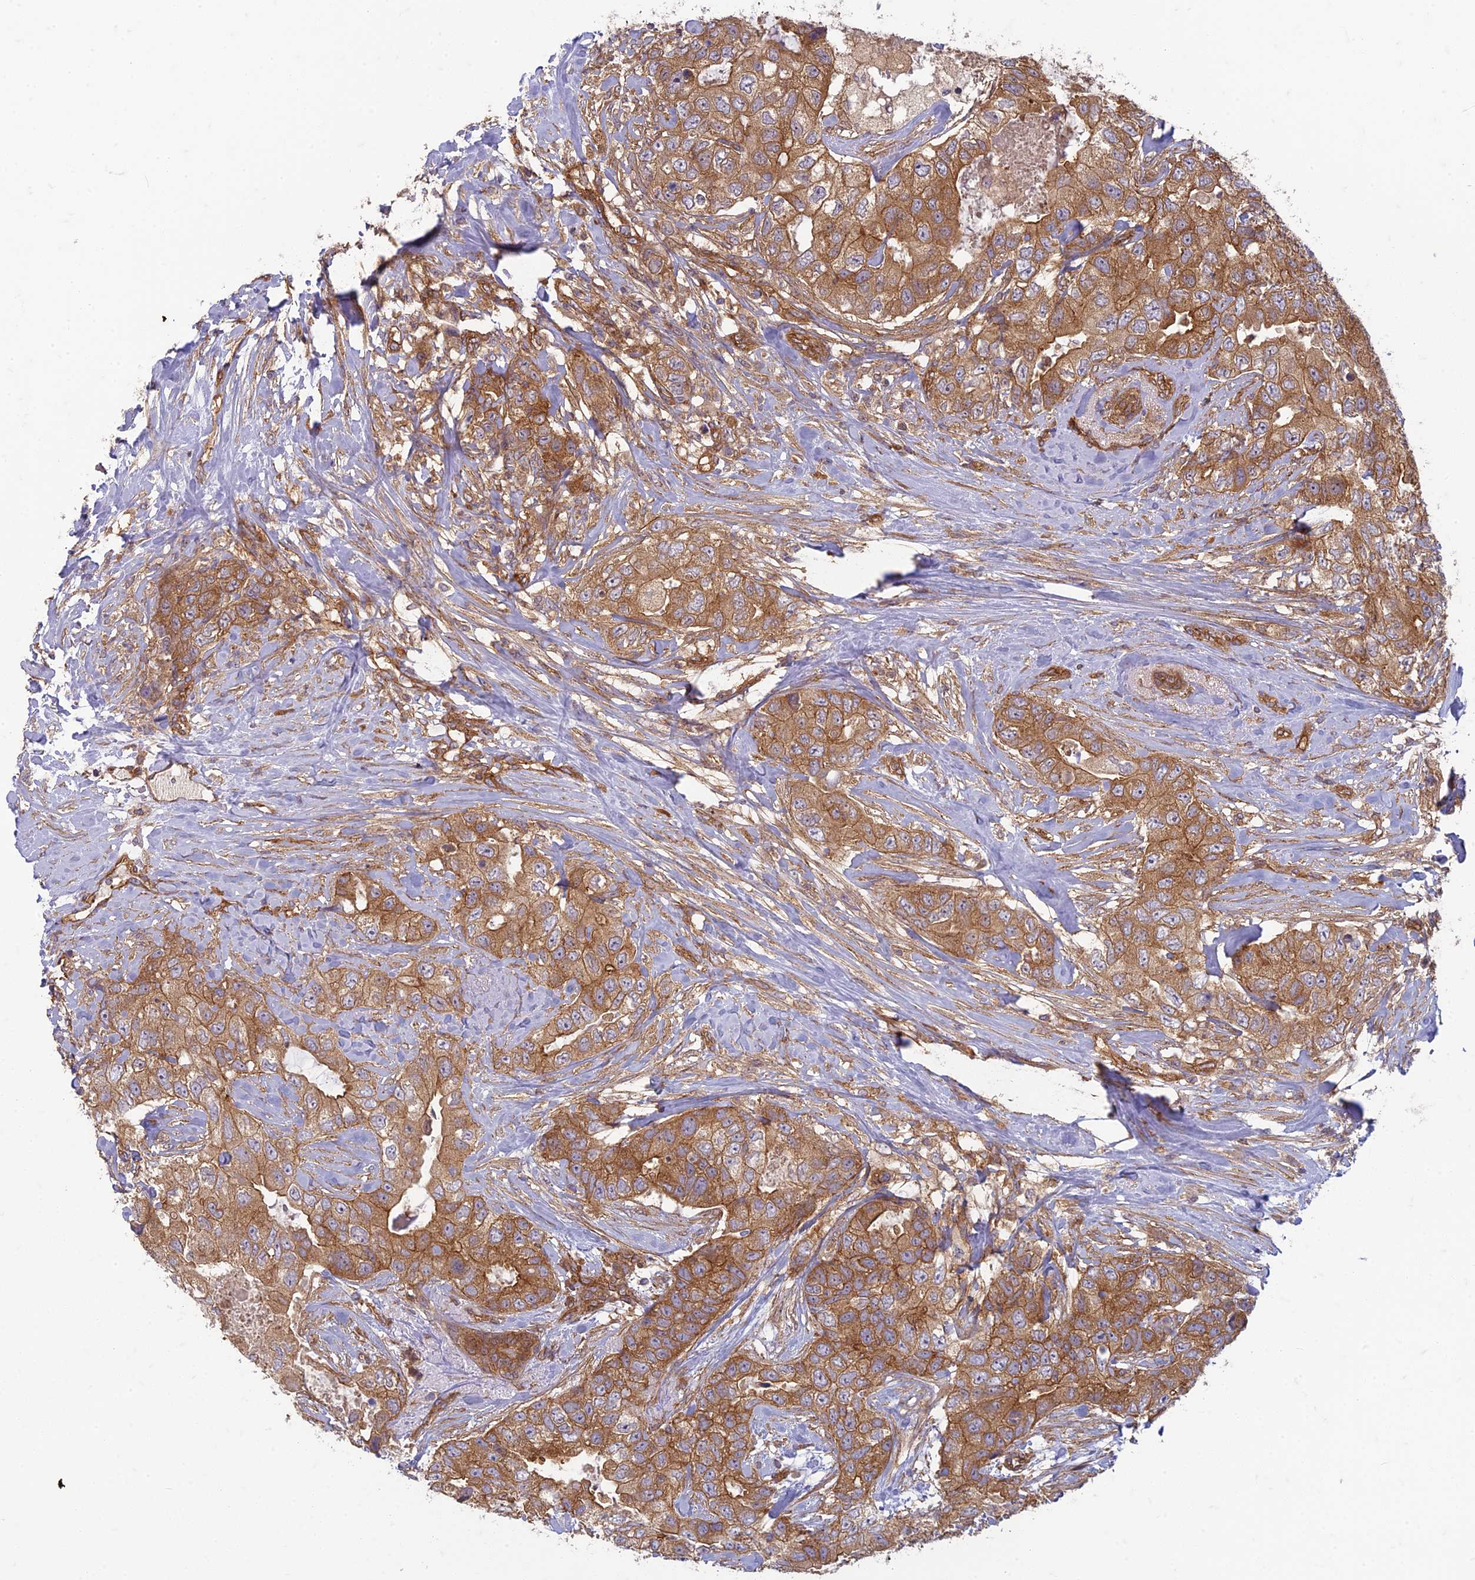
{"staining": {"intensity": "moderate", "quantity": ">75%", "location": "cytoplasmic/membranous"}, "tissue": "breast cancer", "cell_type": "Tumor cells", "image_type": "cancer", "snomed": [{"axis": "morphology", "description": "Duct carcinoma"}, {"axis": "topography", "description": "Breast"}], "caption": "Moderate cytoplasmic/membranous positivity for a protein is appreciated in approximately >75% of tumor cells of infiltrating ductal carcinoma (breast) using immunohistochemistry.", "gene": "TCF25", "patient": {"sex": "female", "age": 62}}